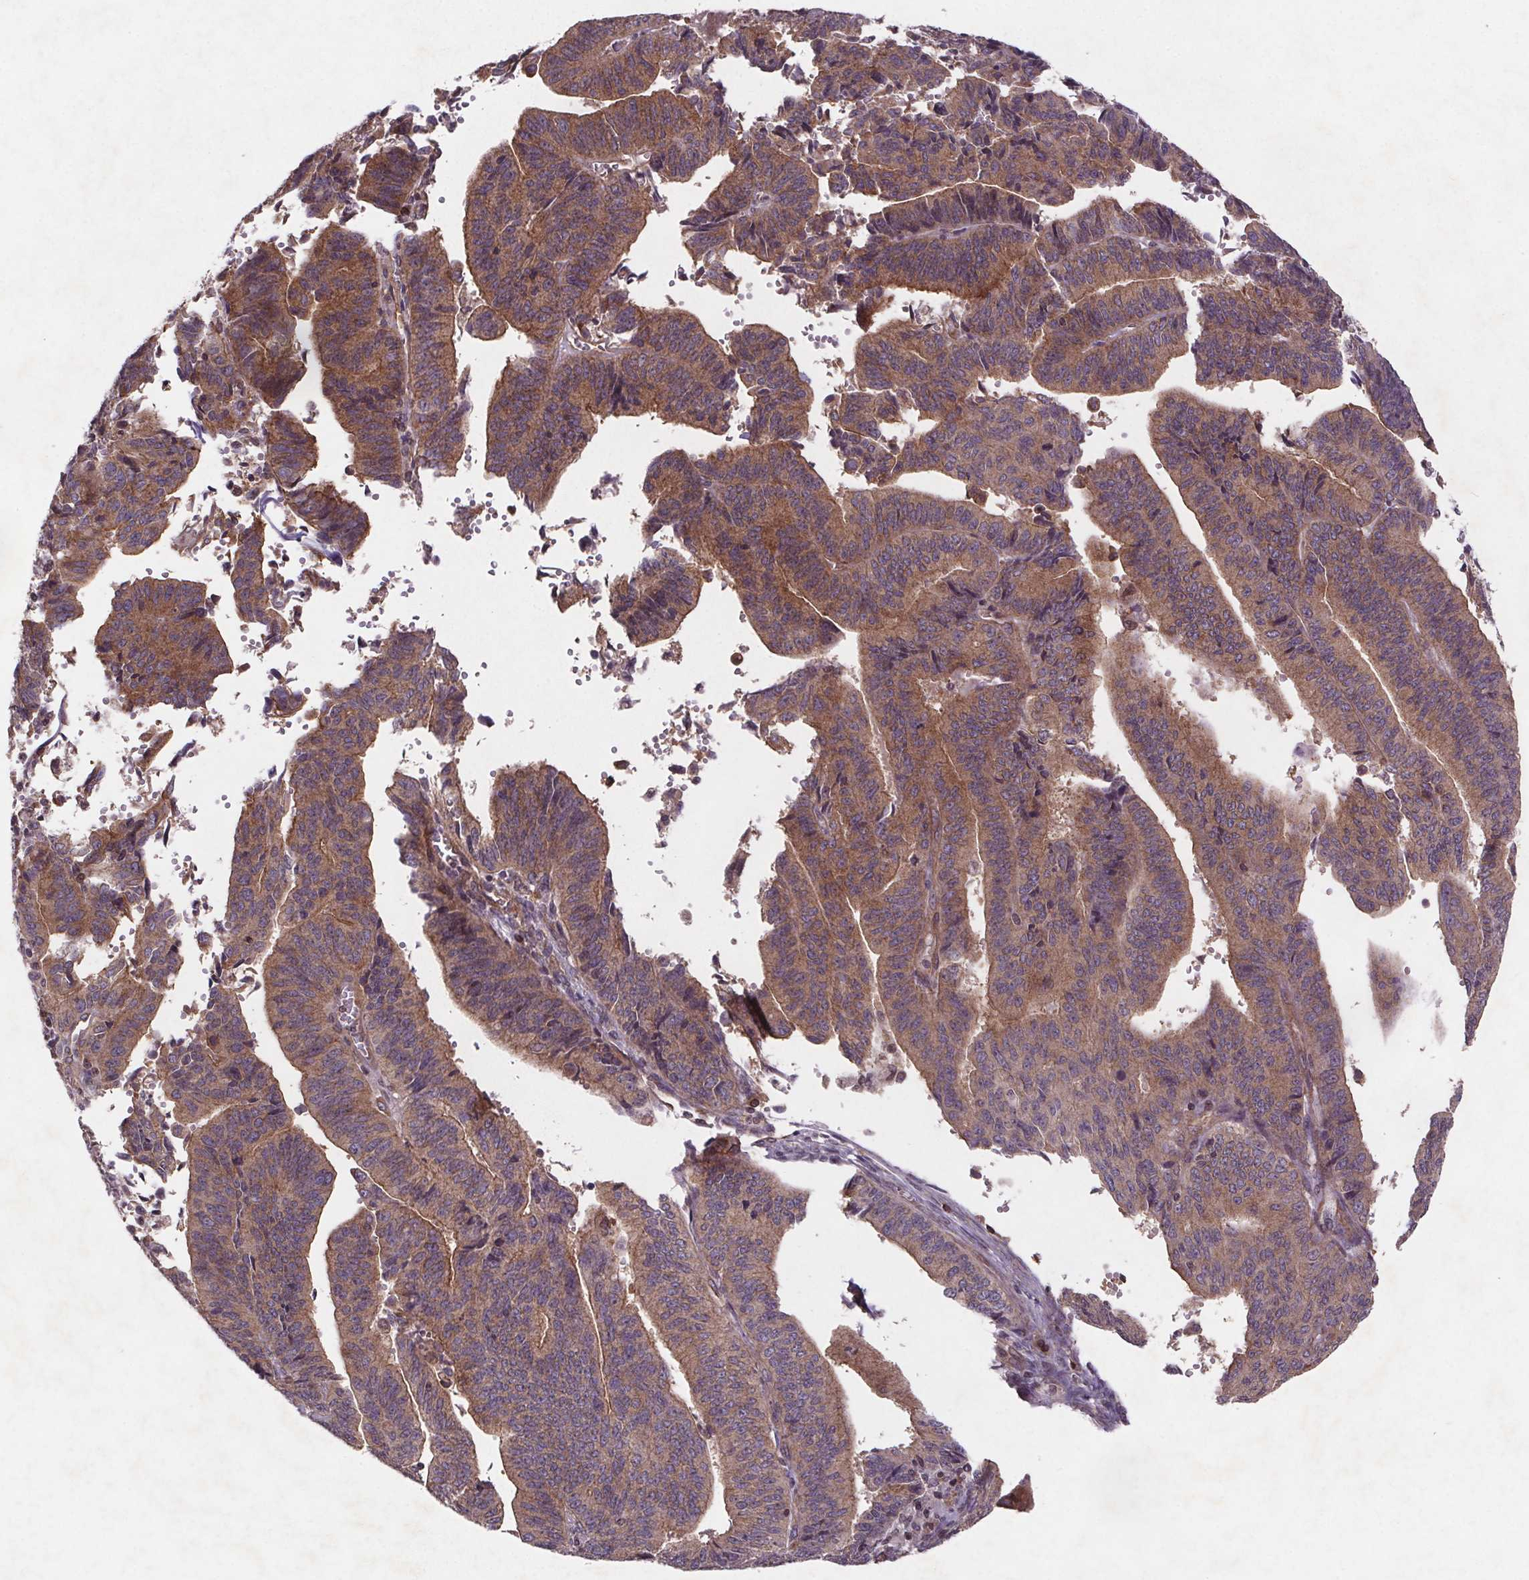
{"staining": {"intensity": "moderate", "quantity": ">75%", "location": "cytoplasmic/membranous"}, "tissue": "endometrial cancer", "cell_type": "Tumor cells", "image_type": "cancer", "snomed": [{"axis": "morphology", "description": "Adenocarcinoma, NOS"}, {"axis": "topography", "description": "Endometrium"}], "caption": "Adenocarcinoma (endometrial) stained with DAB (3,3'-diaminobenzidine) immunohistochemistry (IHC) reveals medium levels of moderate cytoplasmic/membranous staining in about >75% of tumor cells.", "gene": "STRN3", "patient": {"sex": "female", "age": 65}}